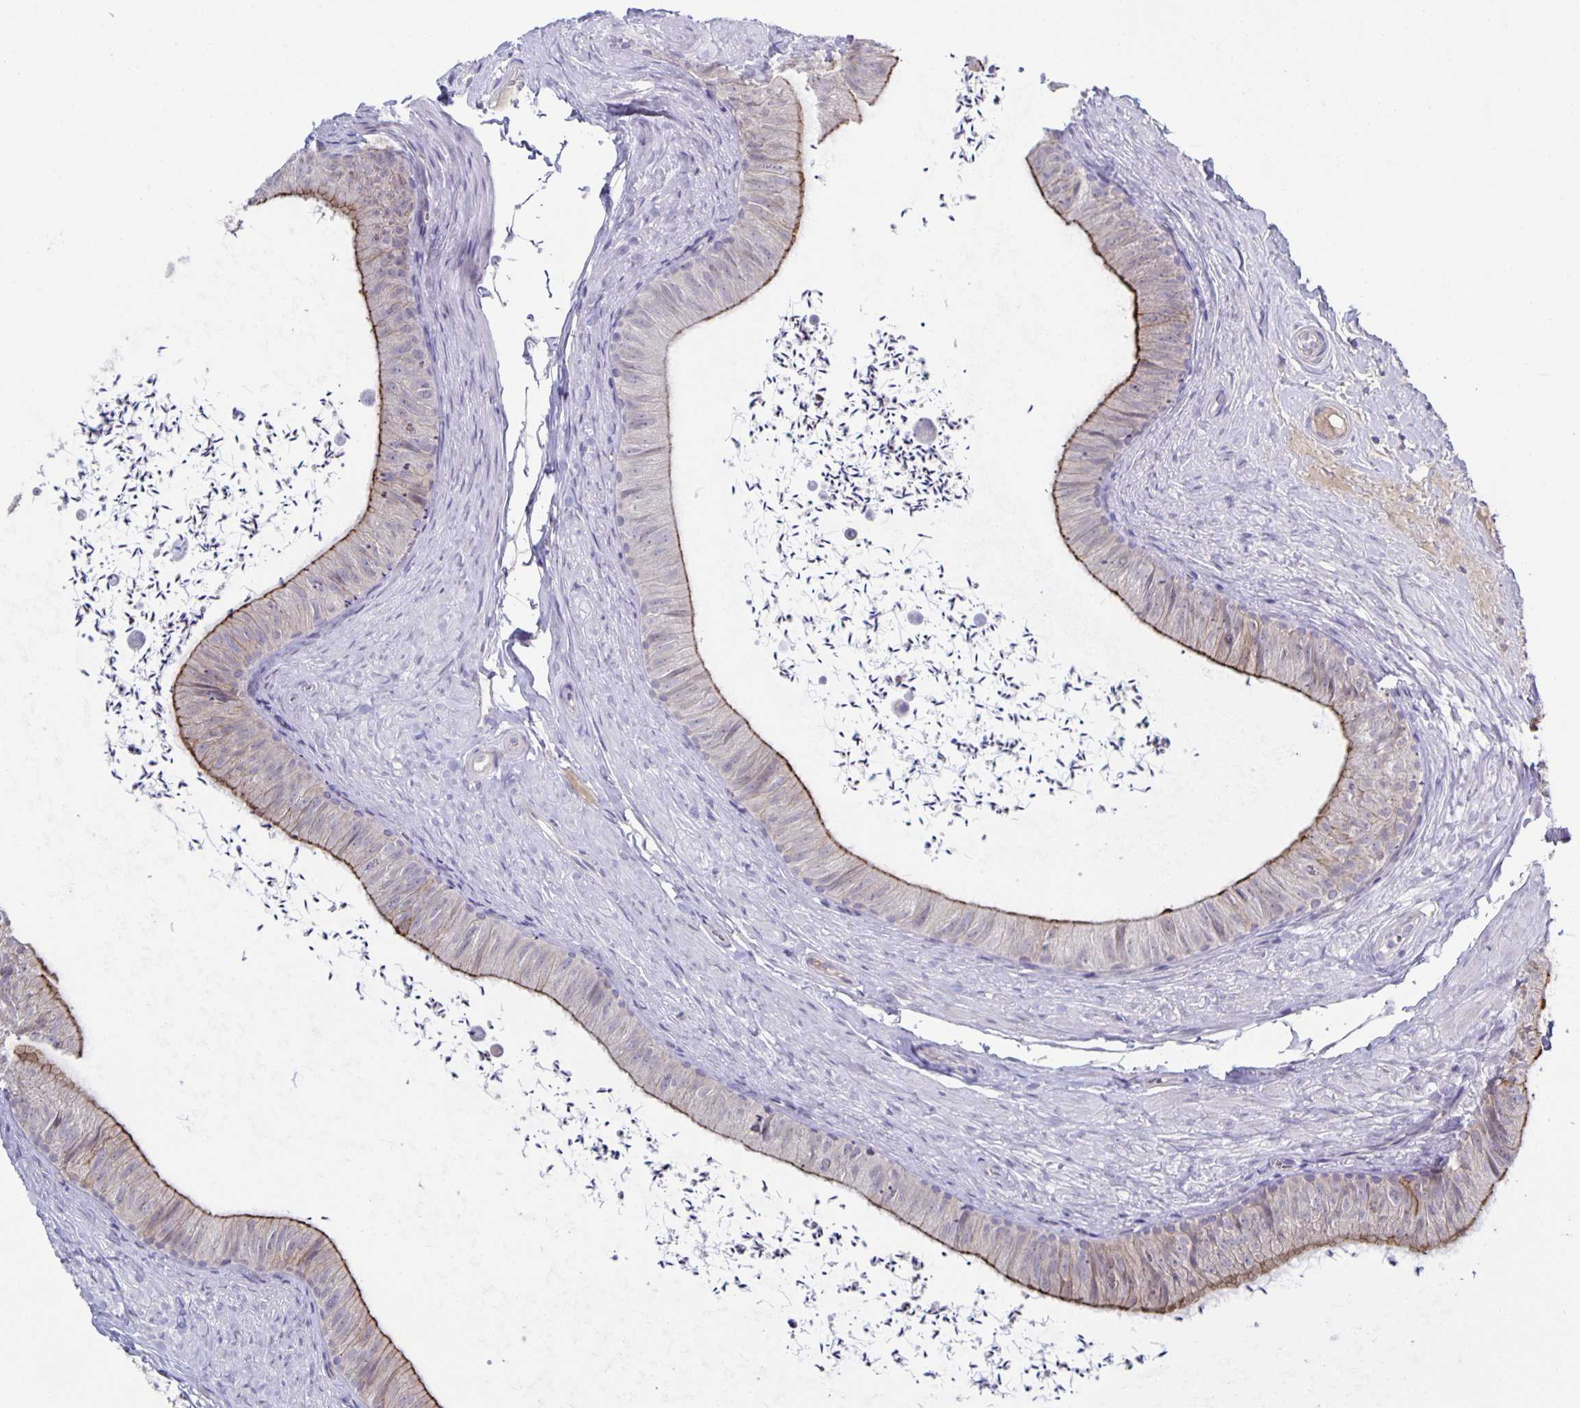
{"staining": {"intensity": "moderate", "quantity": "<25%", "location": "cytoplasmic/membranous"}, "tissue": "epididymis", "cell_type": "Glandular cells", "image_type": "normal", "snomed": [{"axis": "morphology", "description": "Normal tissue, NOS"}, {"axis": "topography", "description": "Epididymis, spermatic cord, NOS"}, {"axis": "topography", "description": "Epididymis"}, {"axis": "topography", "description": "Peripheral nerve tissue"}], "caption": "Benign epididymis shows moderate cytoplasmic/membranous staining in approximately <25% of glandular cells, visualized by immunohistochemistry.", "gene": "PTPN3", "patient": {"sex": "male", "age": 29}}